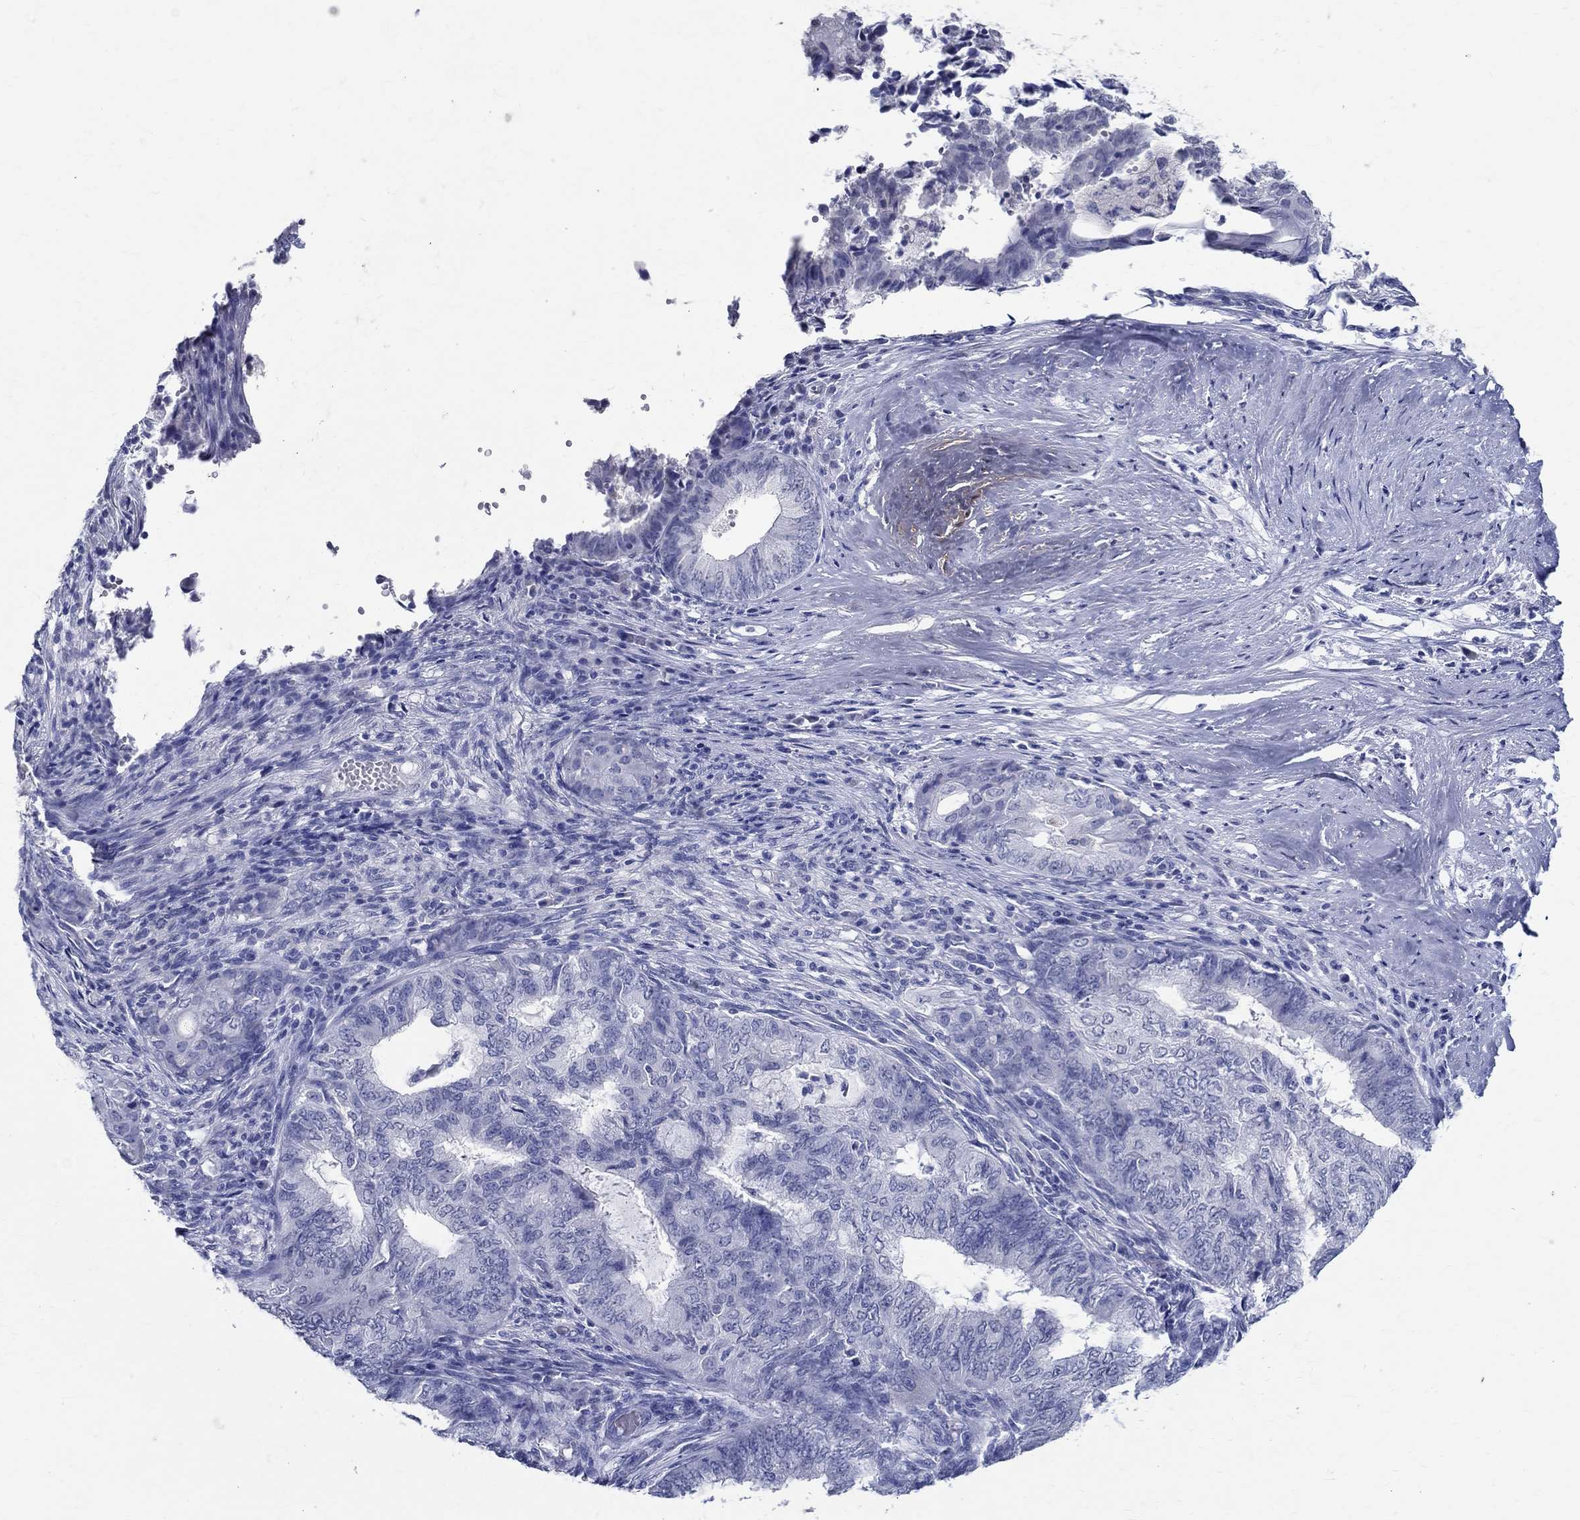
{"staining": {"intensity": "negative", "quantity": "none", "location": "none"}, "tissue": "endometrial cancer", "cell_type": "Tumor cells", "image_type": "cancer", "snomed": [{"axis": "morphology", "description": "Adenocarcinoma, NOS"}, {"axis": "topography", "description": "Endometrium"}], "caption": "Endometrial cancer (adenocarcinoma) stained for a protein using immunohistochemistry (IHC) shows no staining tumor cells.", "gene": "TSPAN16", "patient": {"sex": "female", "age": 62}}